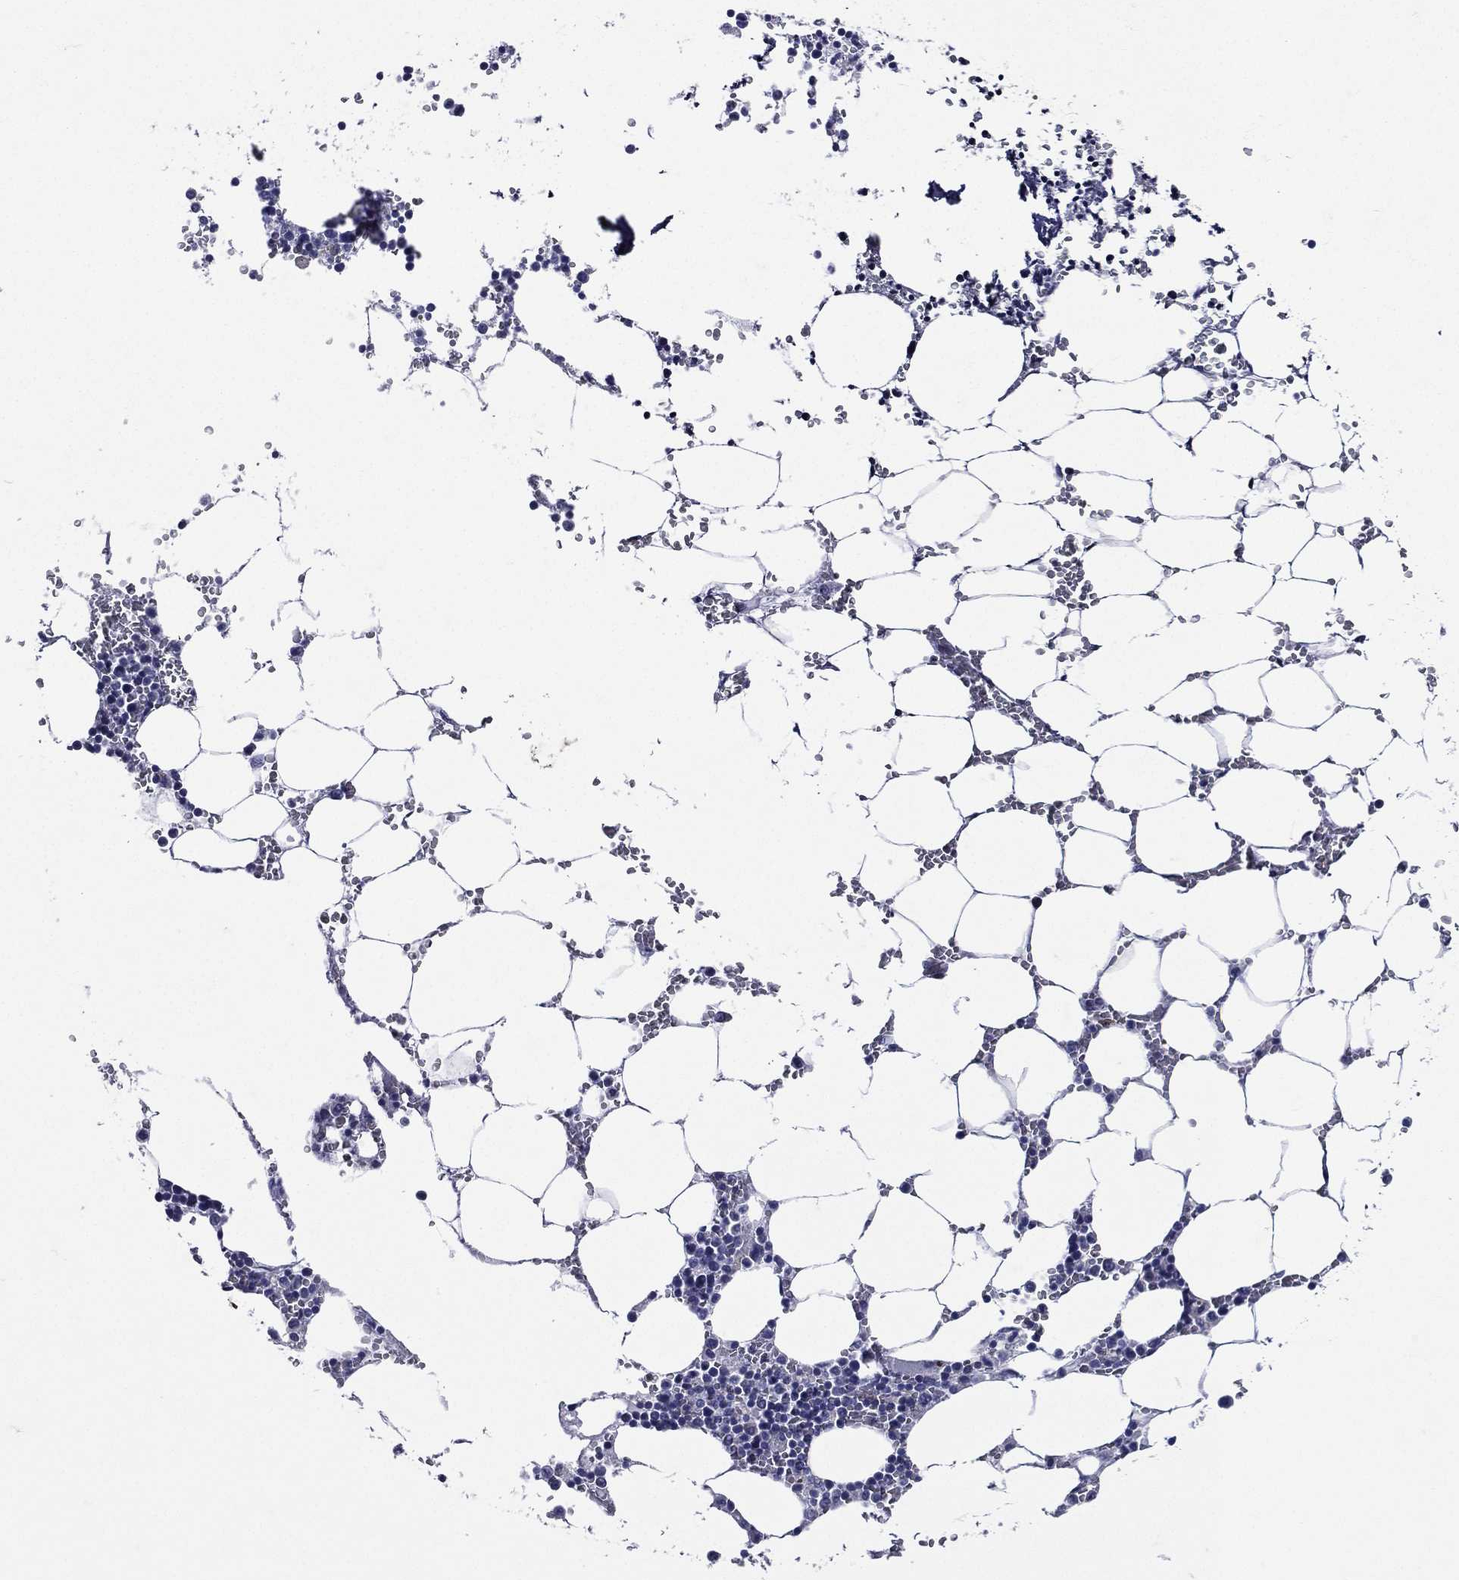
{"staining": {"intensity": "negative", "quantity": "none", "location": "none"}, "tissue": "bone marrow", "cell_type": "Hematopoietic cells", "image_type": "normal", "snomed": [{"axis": "morphology", "description": "Normal tissue, NOS"}, {"axis": "topography", "description": "Bone marrow"}], "caption": "Hematopoietic cells show no significant expression in benign bone marrow. The staining was performed using DAB to visualize the protein expression in brown, while the nuclei were stained in blue with hematoxylin (Magnification: 20x).", "gene": "TGM1", "patient": {"sex": "female", "age": 64}}